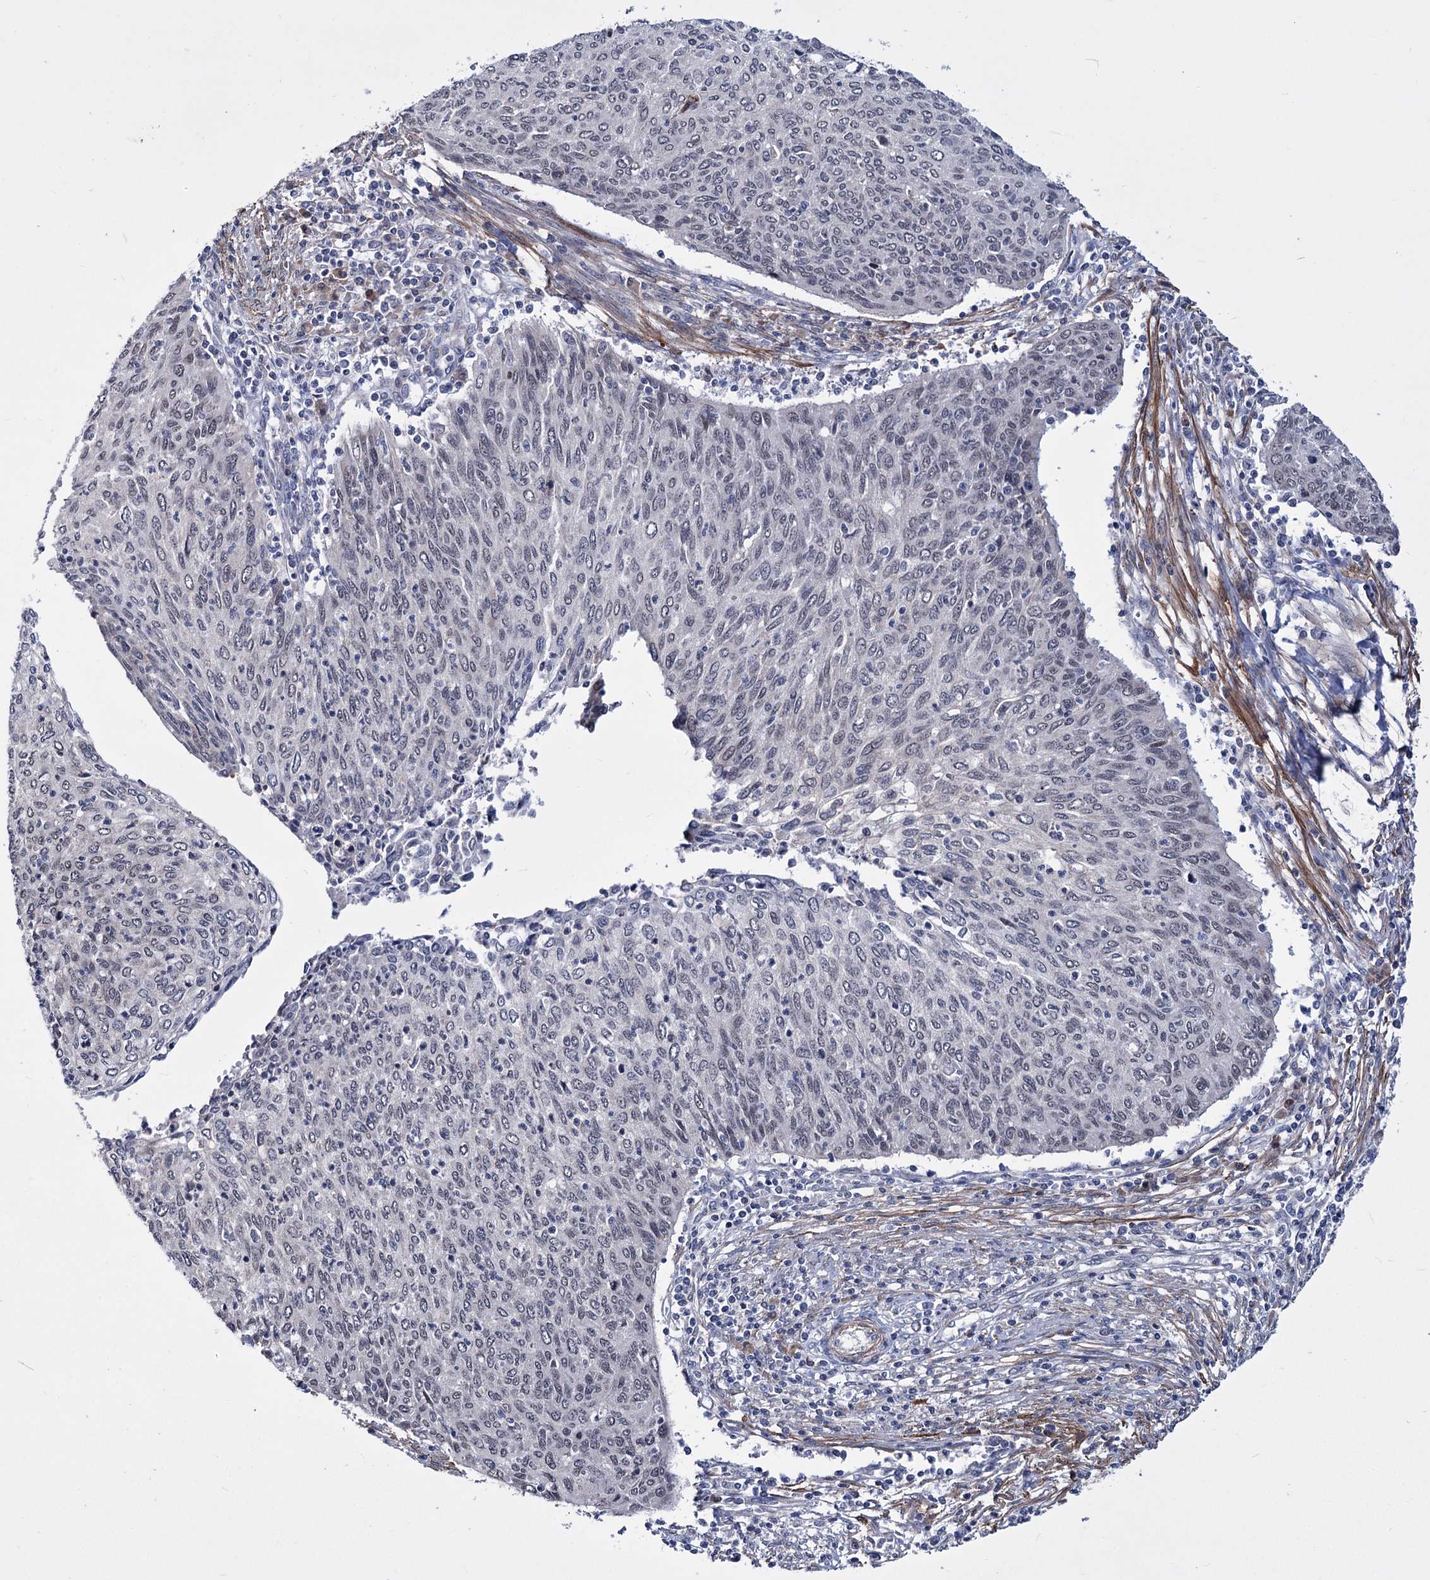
{"staining": {"intensity": "negative", "quantity": "none", "location": "none"}, "tissue": "cervical cancer", "cell_type": "Tumor cells", "image_type": "cancer", "snomed": [{"axis": "morphology", "description": "Squamous cell carcinoma, NOS"}, {"axis": "topography", "description": "Cervix"}], "caption": "DAB (3,3'-diaminobenzidine) immunohistochemical staining of cervical cancer exhibits no significant expression in tumor cells. The staining was performed using DAB (3,3'-diaminobenzidine) to visualize the protein expression in brown, while the nuclei were stained in blue with hematoxylin (Magnification: 20x).", "gene": "PPRC1", "patient": {"sex": "female", "age": 38}}